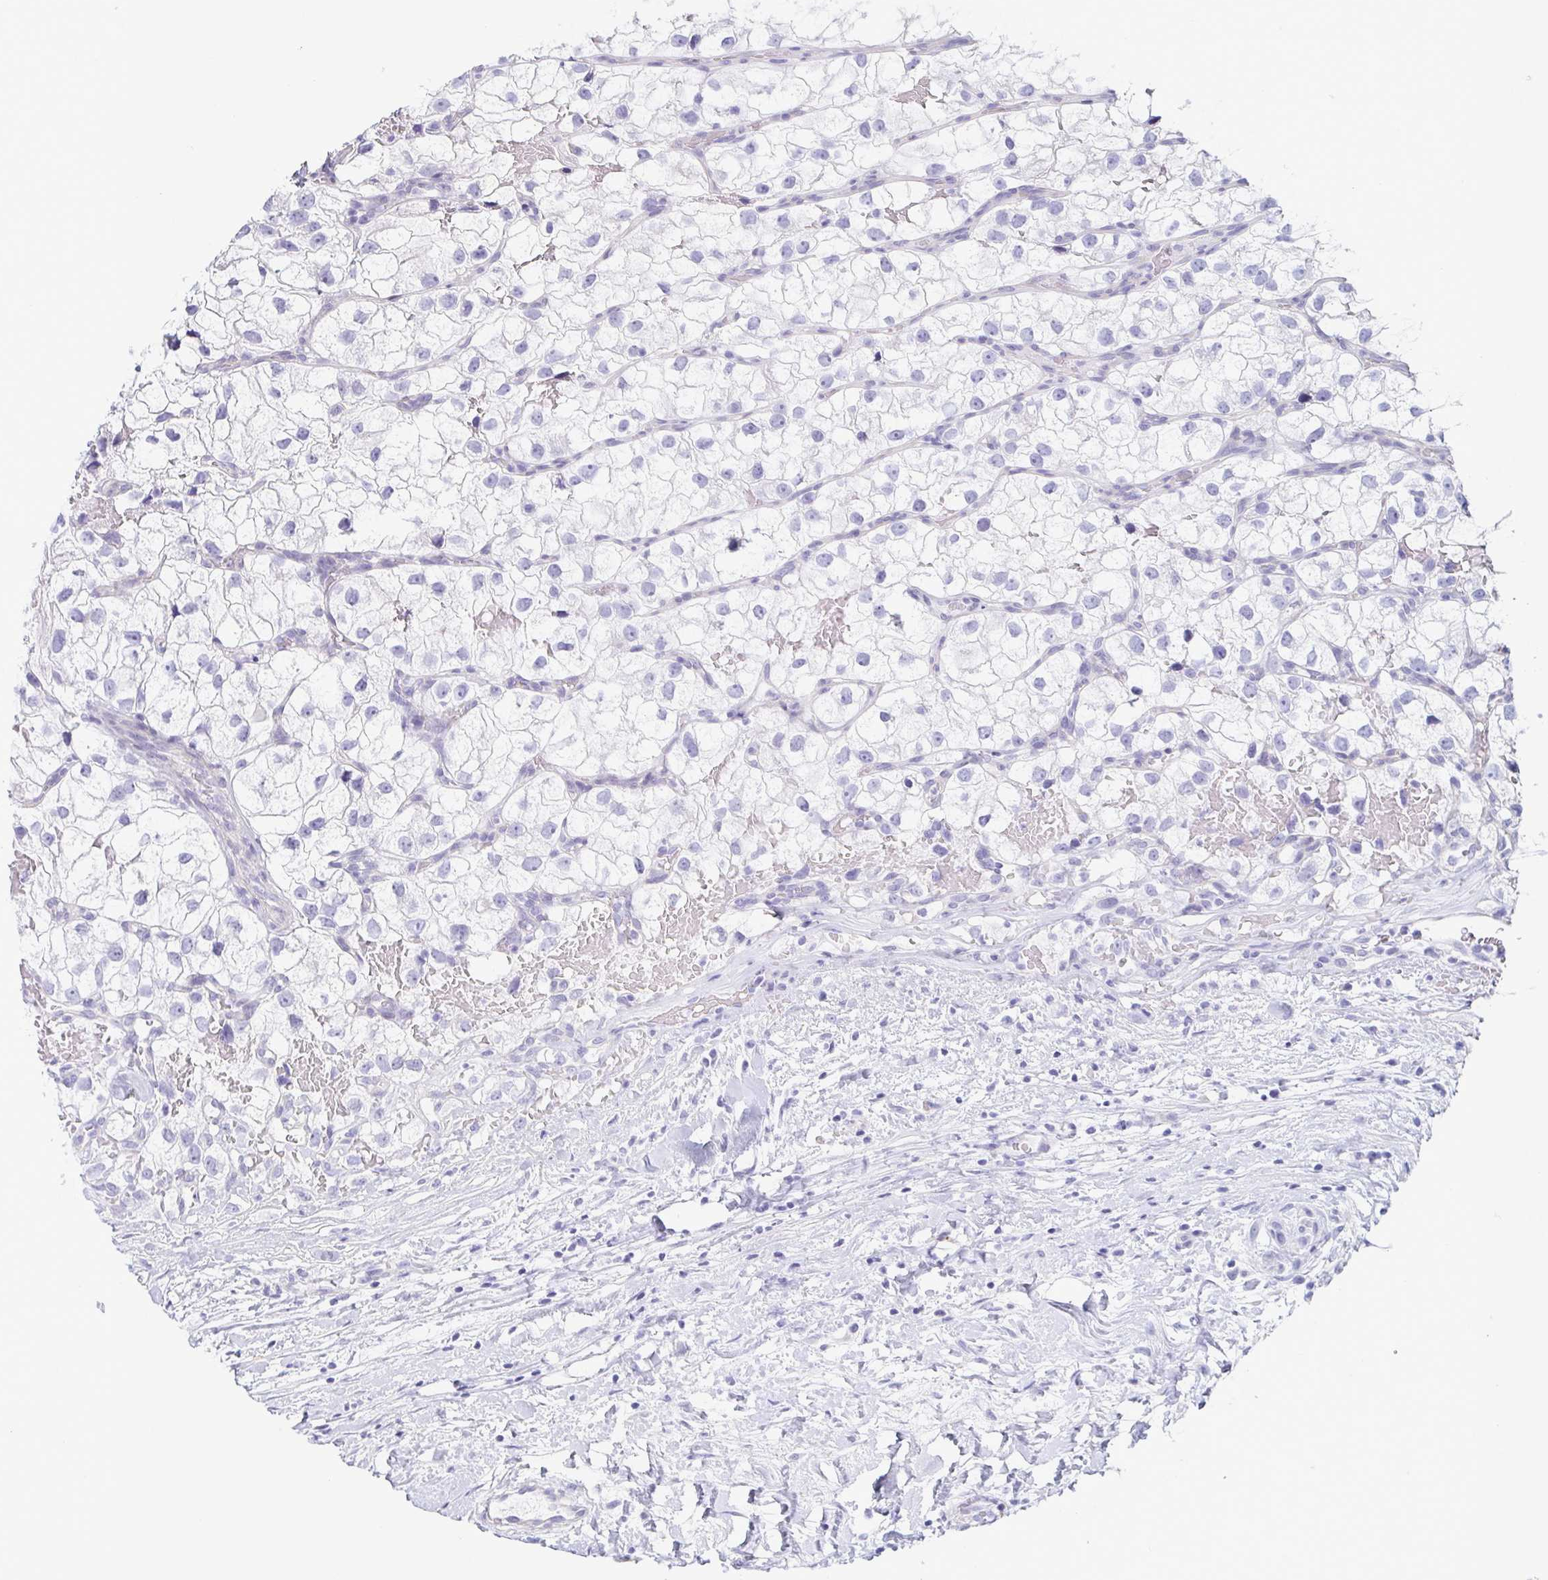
{"staining": {"intensity": "negative", "quantity": "none", "location": "none"}, "tissue": "renal cancer", "cell_type": "Tumor cells", "image_type": "cancer", "snomed": [{"axis": "morphology", "description": "Adenocarcinoma, NOS"}, {"axis": "topography", "description": "Kidney"}], "caption": "Histopathology image shows no protein positivity in tumor cells of renal cancer tissue.", "gene": "PRR4", "patient": {"sex": "male", "age": 59}}